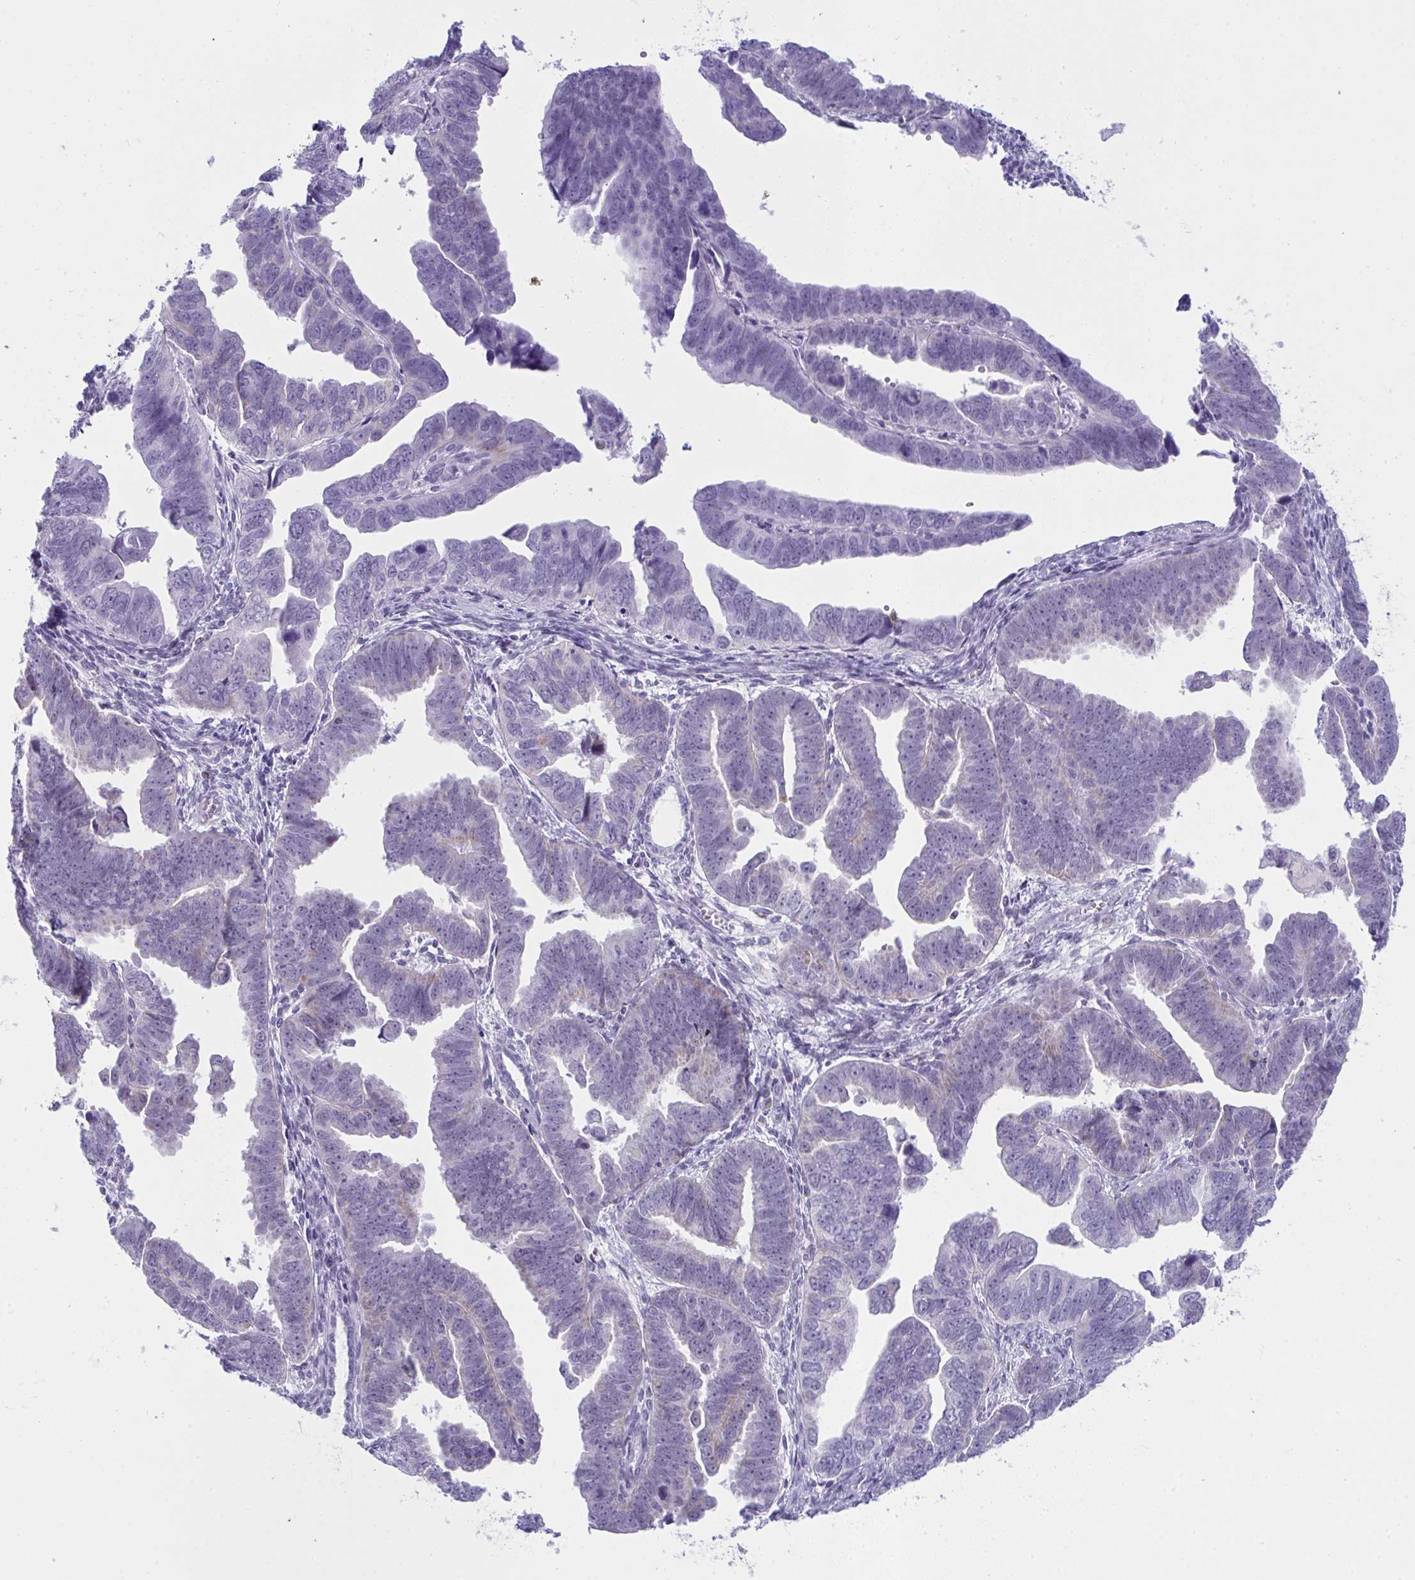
{"staining": {"intensity": "weak", "quantity": "<25%", "location": "cytoplasmic/membranous"}, "tissue": "endometrial cancer", "cell_type": "Tumor cells", "image_type": "cancer", "snomed": [{"axis": "morphology", "description": "Adenocarcinoma, NOS"}, {"axis": "topography", "description": "Endometrium"}], "caption": "Immunohistochemical staining of endometrial cancer (adenocarcinoma) shows no significant expression in tumor cells. Brightfield microscopy of immunohistochemistry (IHC) stained with DAB (3,3'-diaminobenzidine) (brown) and hematoxylin (blue), captured at high magnification.", "gene": "PLA2G12B", "patient": {"sex": "female", "age": 75}}